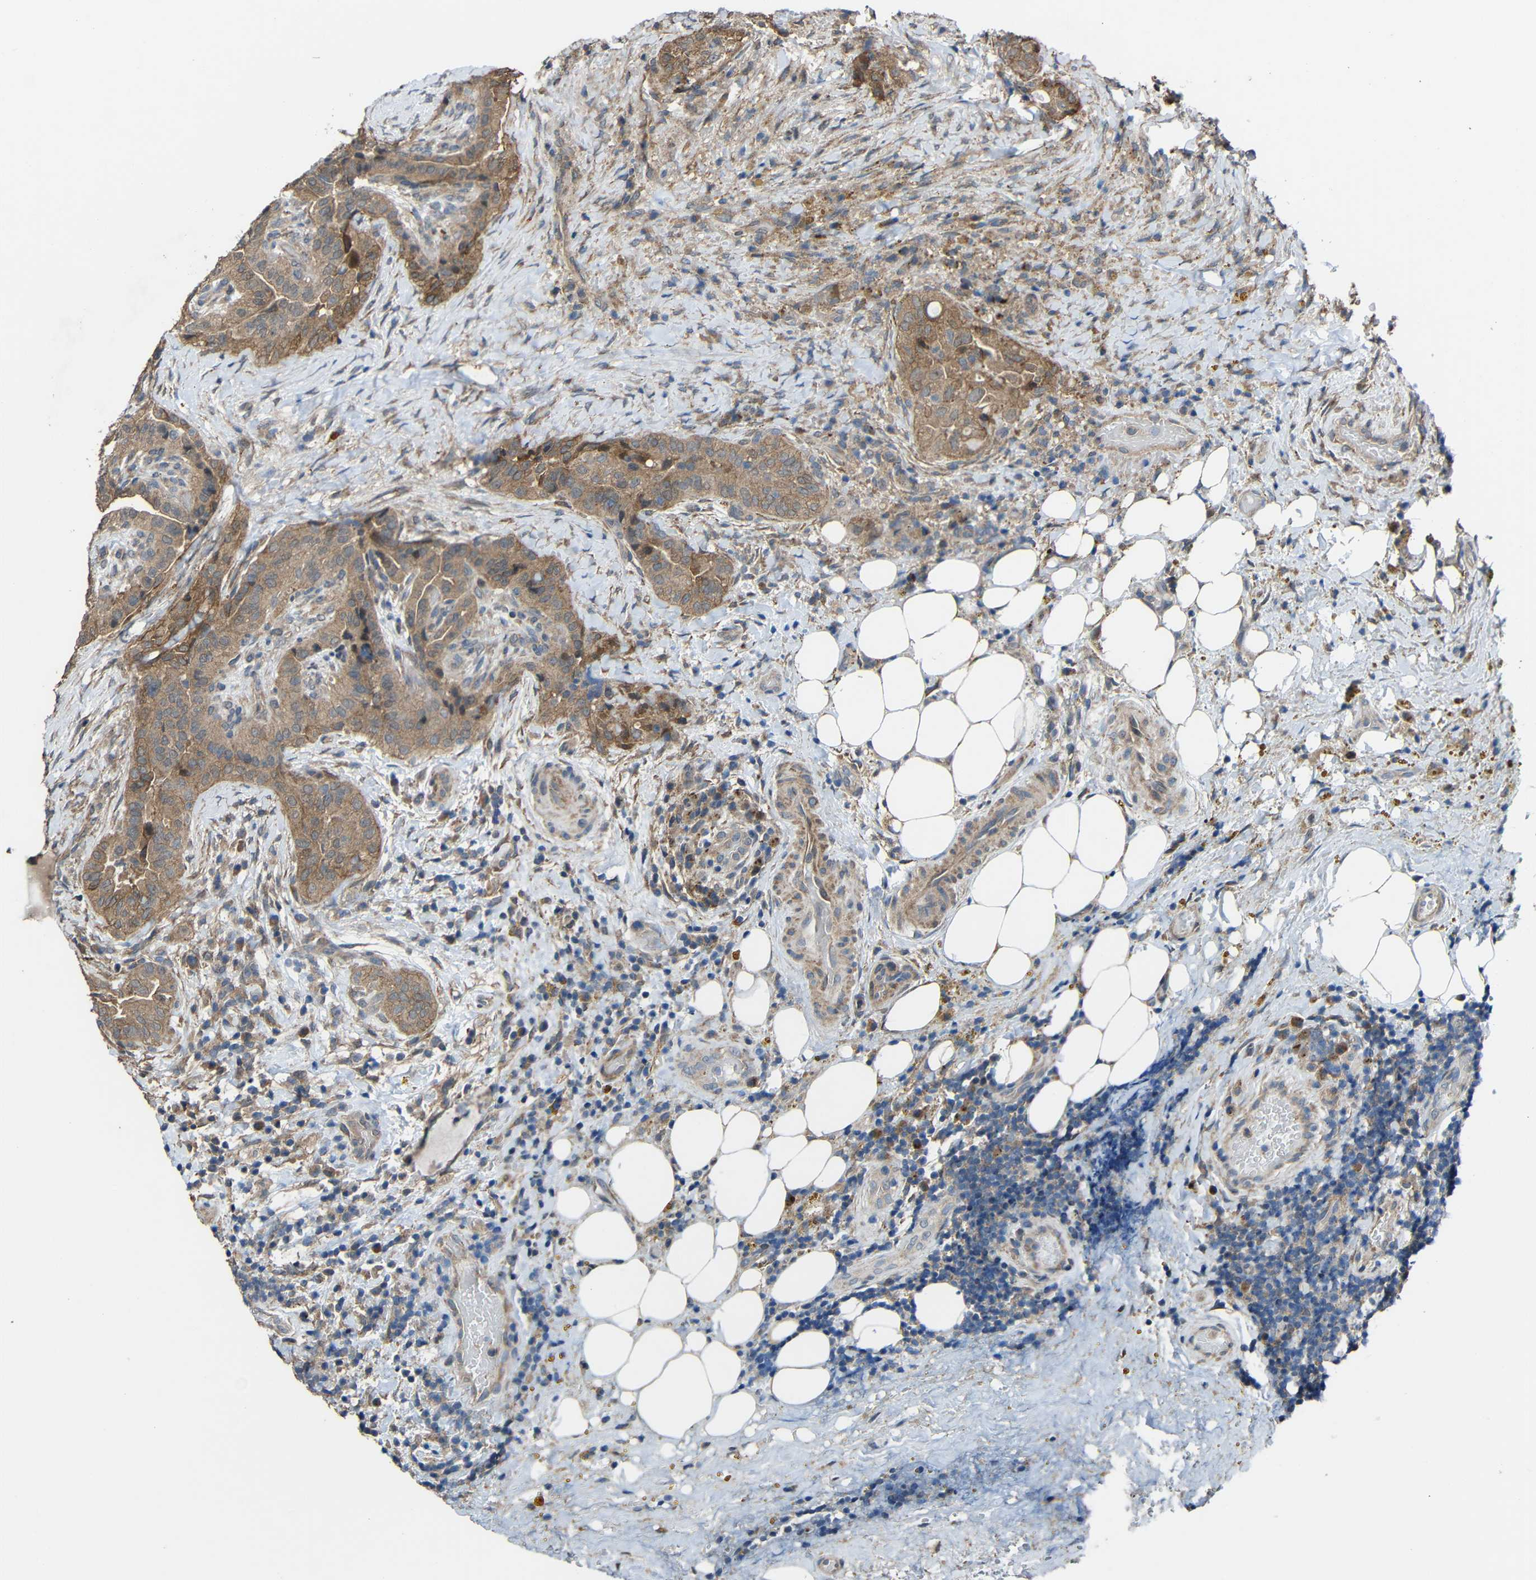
{"staining": {"intensity": "moderate", "quantity": ">75%", "location": "cytoplasmic/membranous"}, "tissue": "thyroid cancer", "cell_type": "Tumor cells", "image_type": "cancer", "snomed": [{"axis": "morphology", "description": "Papillary adenocarcinoma, NOS"}, {"axis": "topography", "description": "Thyroid gland"}], "caption": "Thyroid cancer (papillary adenocarcinoma) tissue reveals moderate cytoplasmic/membranous staining in approximately >75% of tumor cells The staining was performed using DAB to visualize the protein expression in brown, while the nuclei were stained in blue with hematoxylin (Magnification: 20x).", "gene": "CHST9", "patient": {"sex": "male", "age": 77}}